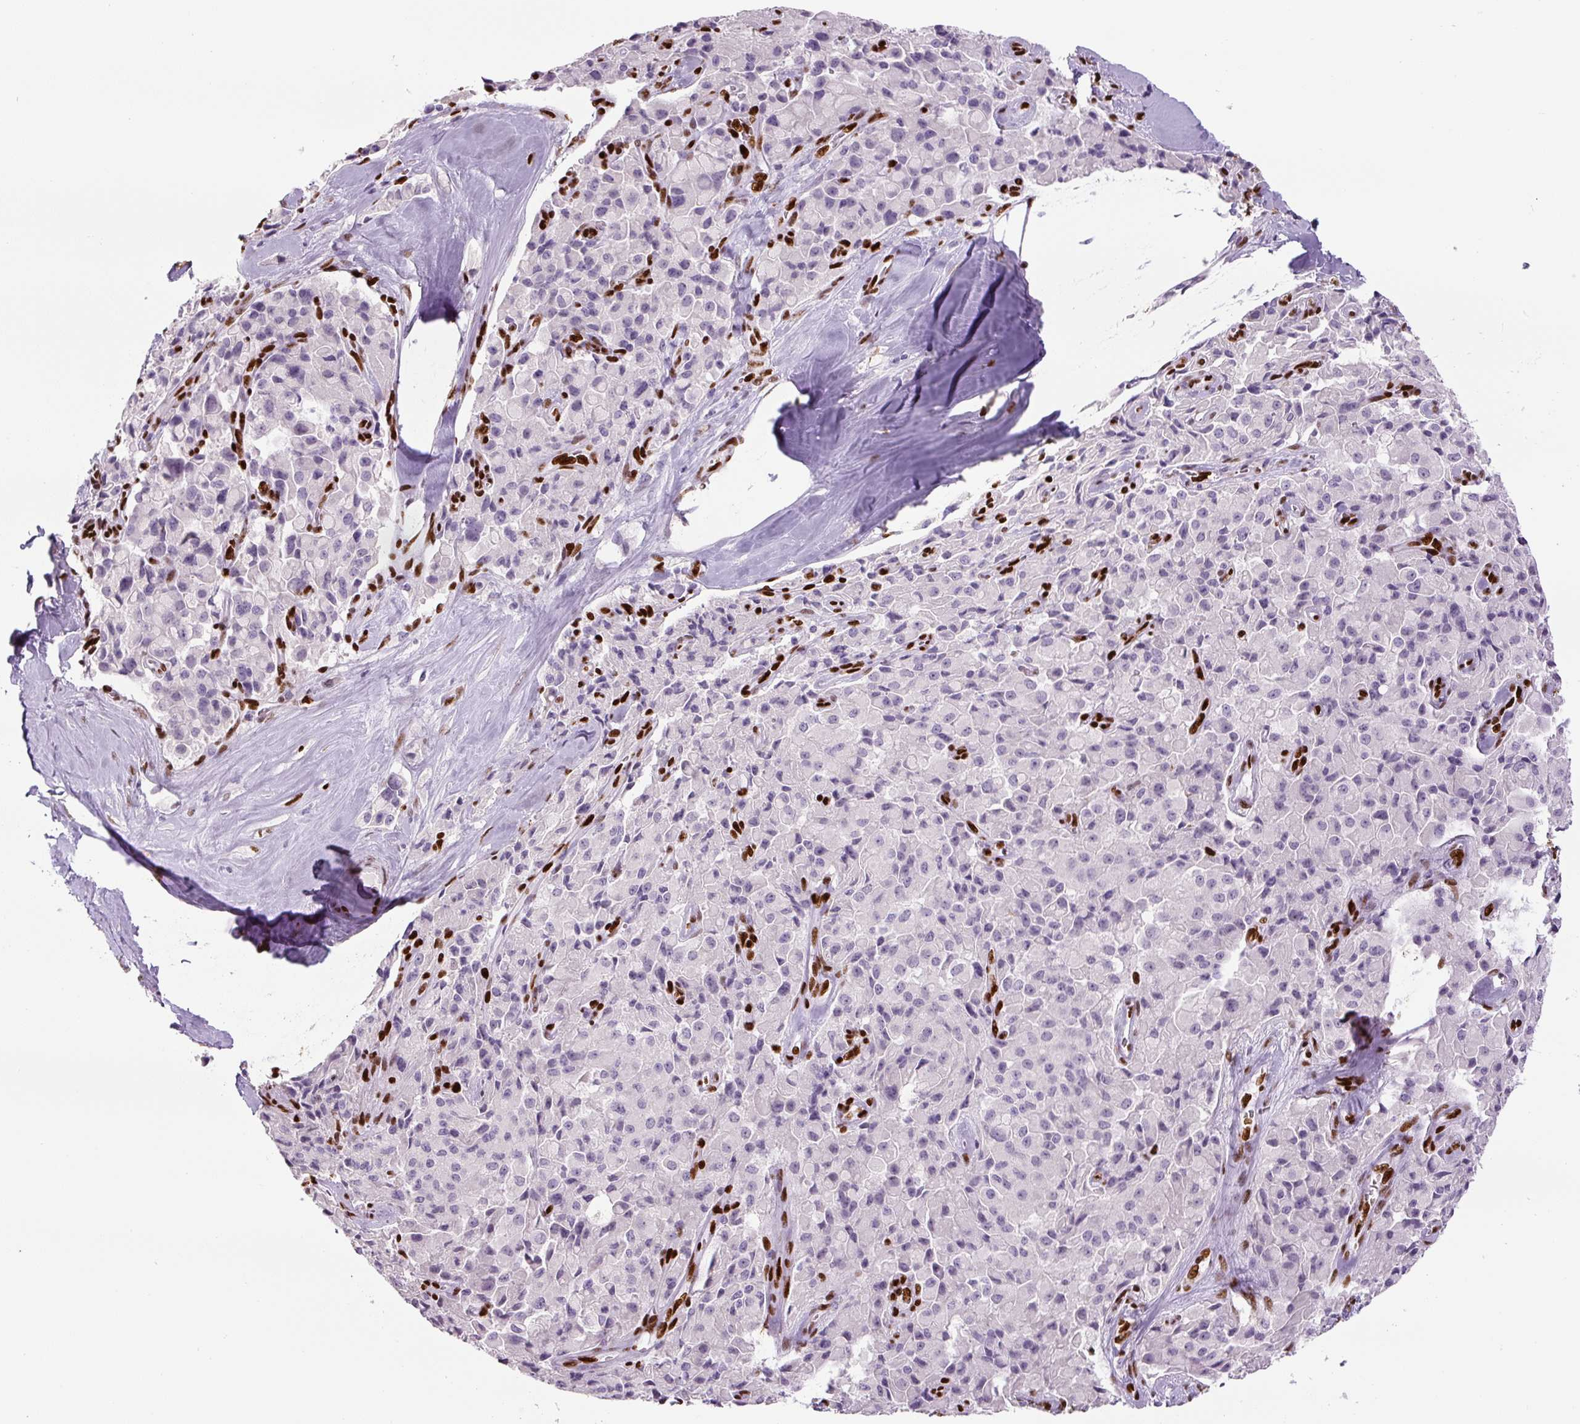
{"staining": {"intensity": "negative", "quantity": "none", "location": "none"}, "tissue": "pancreatic cancer", "cell_type": "Tumor cells", "image_type": "cancer", "snomed": [{"axis": "morphology", "description": "Adenocarcinoma, NOS"}, {"axis": "topography", "description": "Pancreas"}], "caption": "An immunohistochemistry (IHC) micrograph of pancreatic cancer (adenocarcinoma) is shown. There is no staining in tumor cells of pancreatic cancer (adenocarcinoma).", "gene": "ZEB1", "patient": {"sex": "male", "age": 65}}